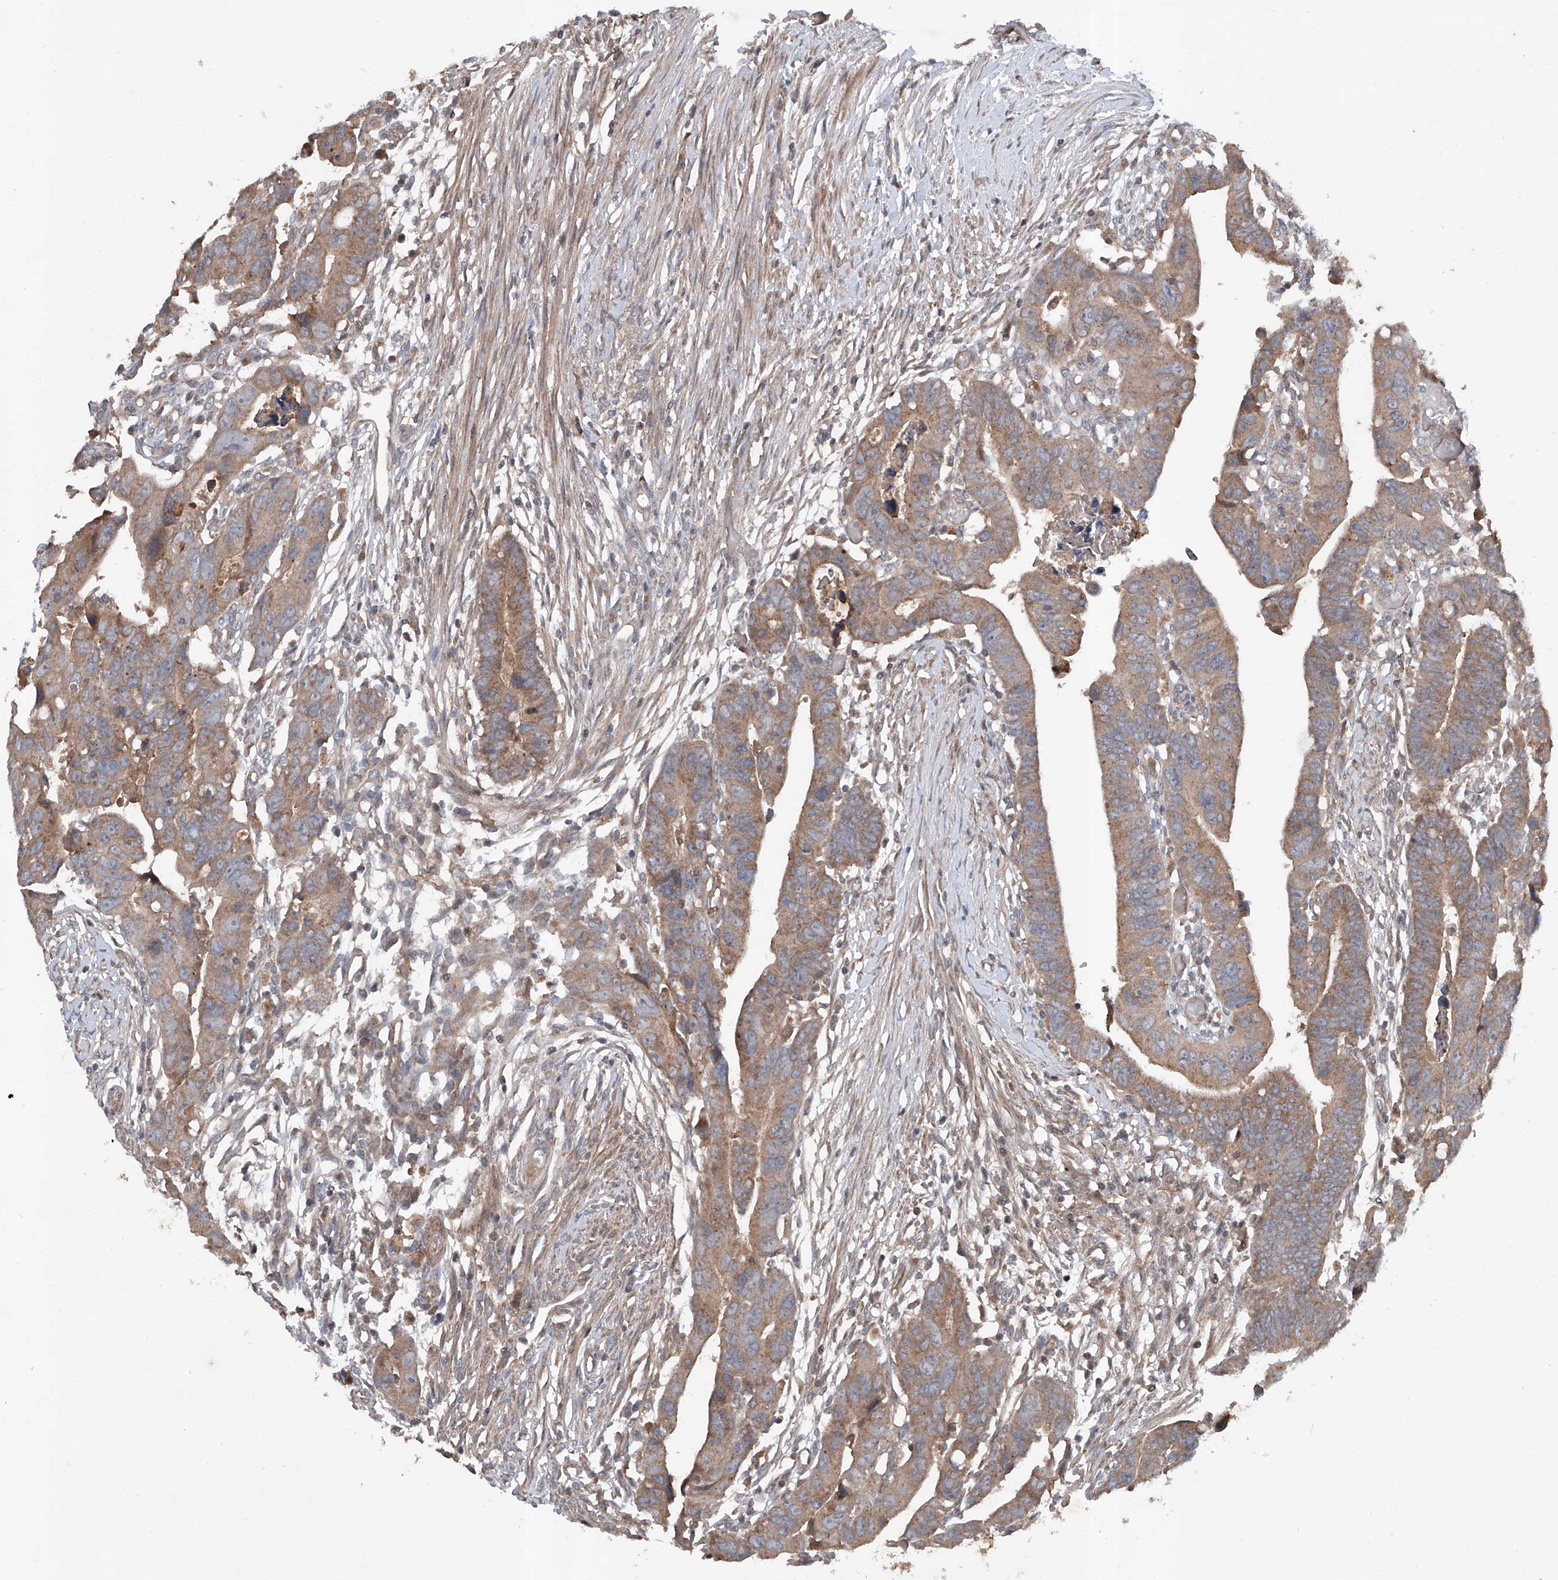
{"staining": {"intensity": "moderate", "quantity": ">75%", "location": "cytoplasmic/membranous"}, "tissue": "colorectal cancer", "cell_type": "Tumor cells", "image_type": "cancer", "snomed": [{"axis": "morphology", "description": "Adenocarcinoma, NOS"}, {"axis": "topography", "description": "Rectum"}], "caption": "This photomicrograph exhibits IHC staining of human colorectal cancer (adenocarcinoma), with medium moderate cytoplasmic/membranous staining in about >75% of tumor cells.", "gene": "ADAM23", "patient": {"sex": "female", "age": 65}}